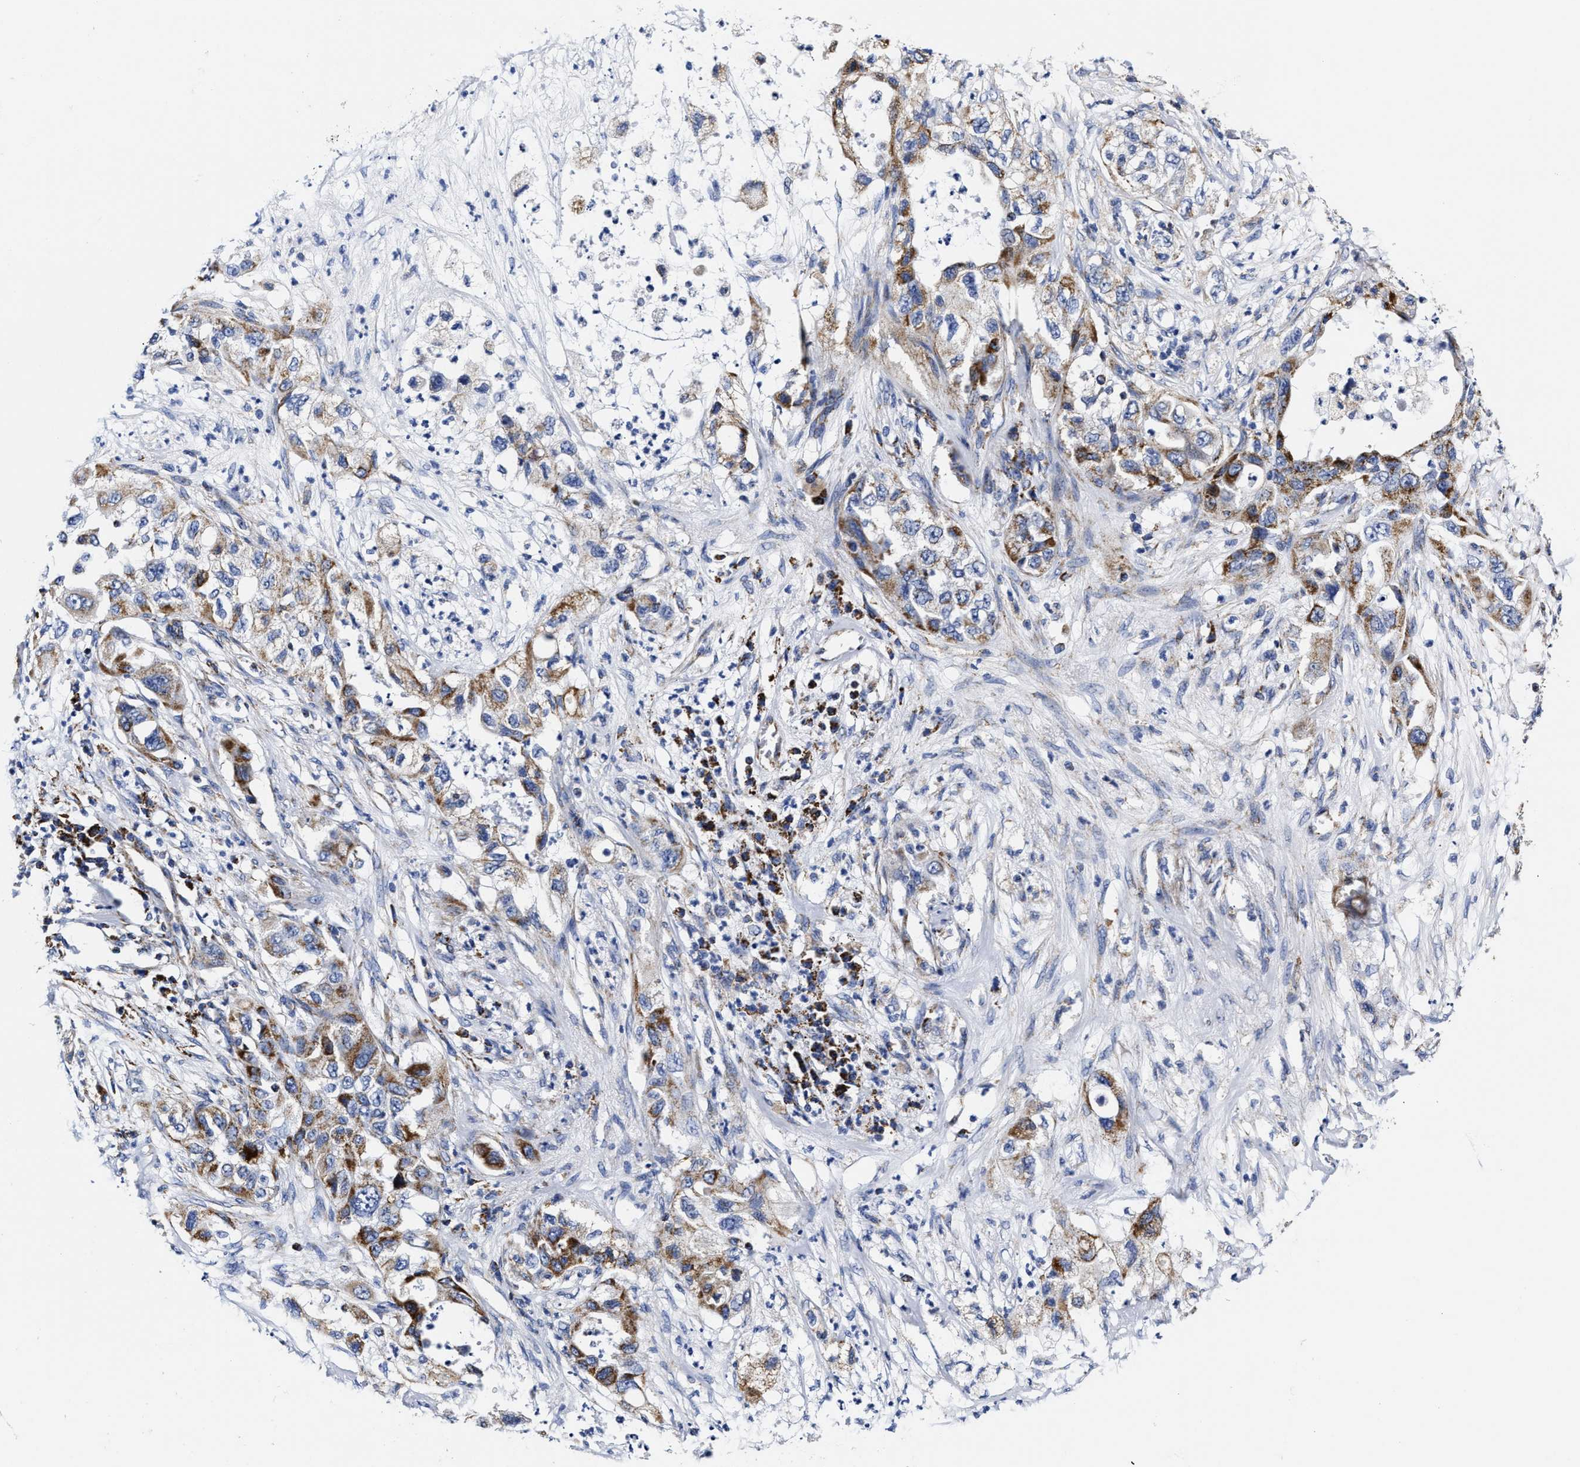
{"staining": {"intensity": "moderate", "quantity": "25%-75%", "location": "cytoplasmic/membranous"}, "tissue": "pancreatic cancer", "cell_type": "Tumor cells", "image_type": "cancer", "snomed": [{"axis": "morphology", "description": "Adenocarcinoma, NOS"}, {"axis": "topography", "description": "Pancreas"}], "caption": "High-power microscopy captured an immunohistochemistry (IHC) micrograph of pancreatic cancer (adenocarcinoma), revealing moderate cytoplasmic/membranous expression in about 25%-75% of tumor cells. The staining was performed using DAB, with brown indicating positive protein expression. Nuclei are stained blue with hematoxylin.", "gene": "HINT2", "patient": {"sex": "female", "age": 78}}